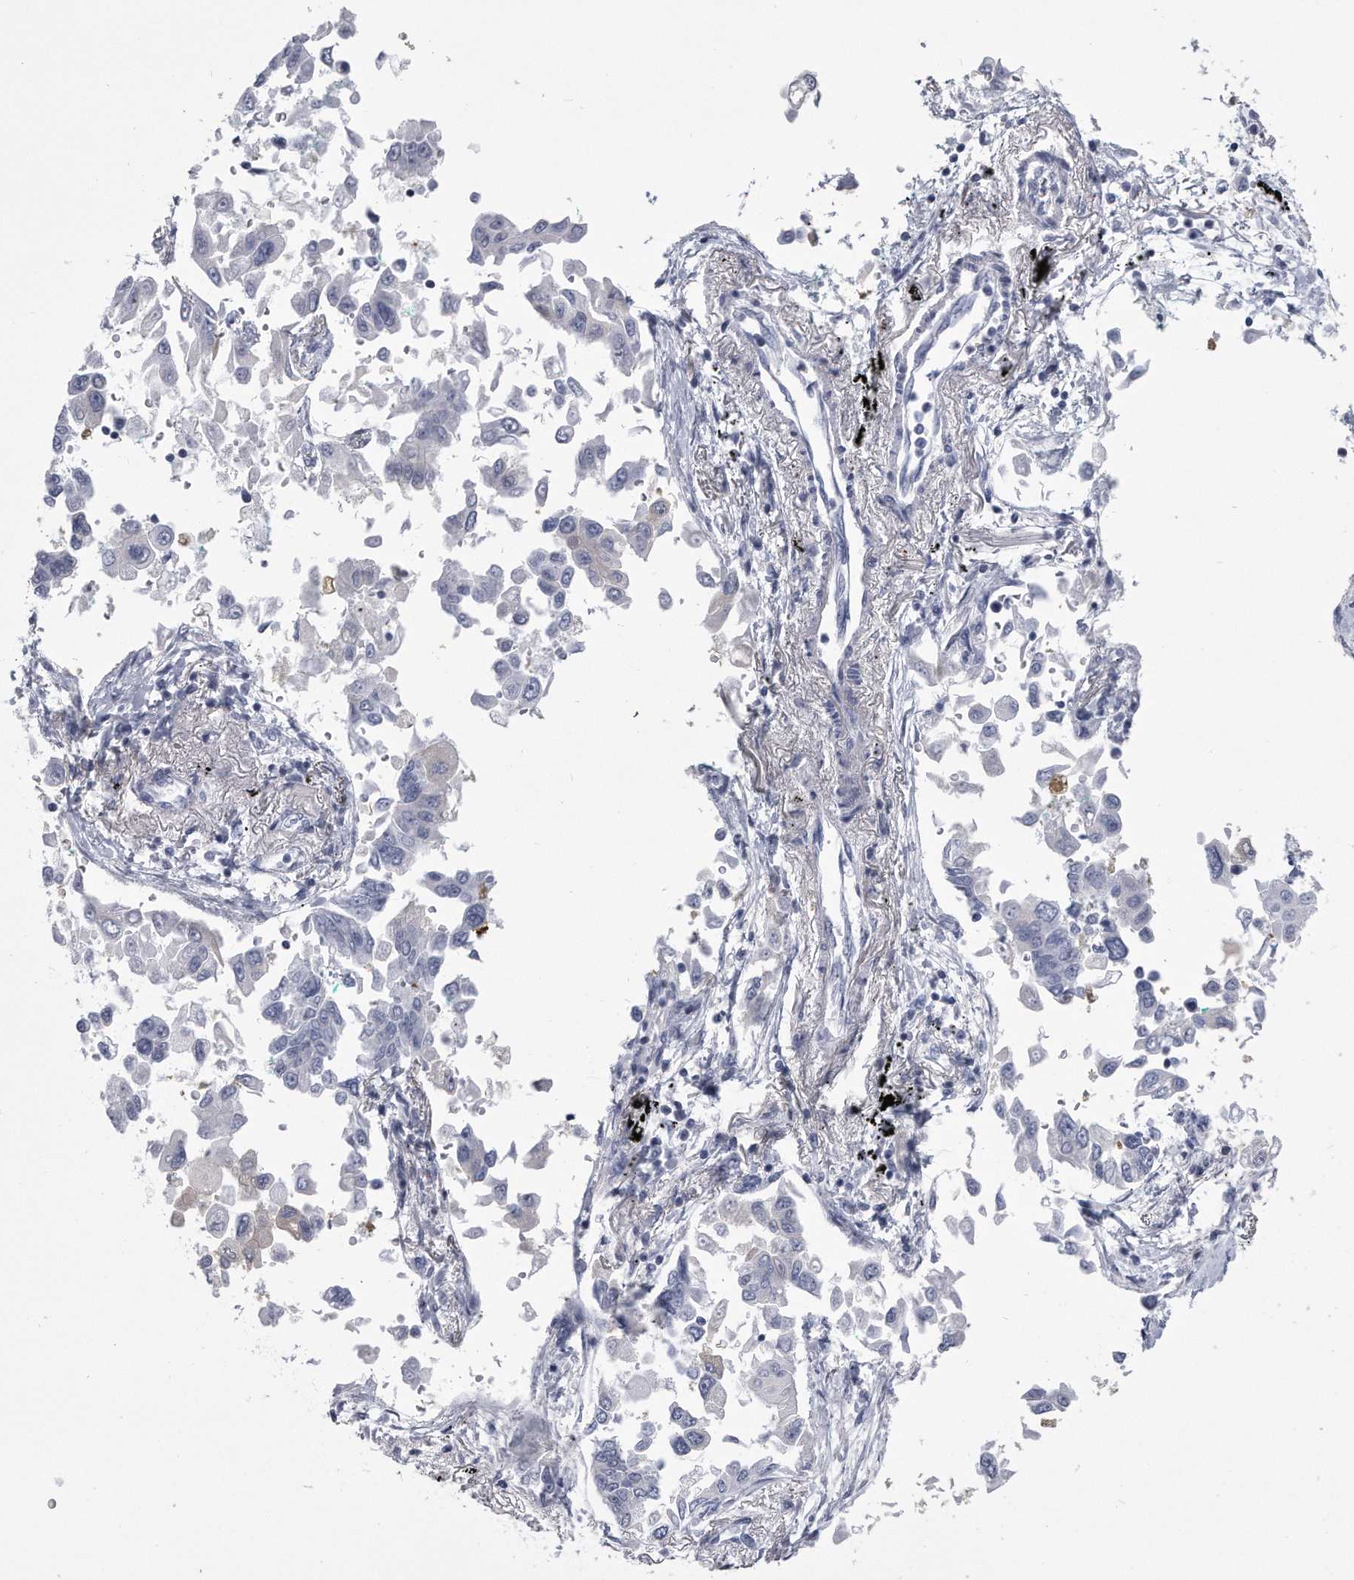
{"staining": {"intensity": "negative", "quantity": "none", "location": "none"}, "tissue": "lung cancer", "cell_type": "Tumor cells", "image_type": "cancer", "snomed": [{"axis": "morphology", "description": "Adenocarcinoma, NOS"}, {"axis": "topography", "description": "Lung"}], "caption": "Immunohistochemical staining of lung cancer (adenocarcinoma) exhibits no significant positivity in tumor cells.", "gene": "PYGB", "patient": {"sex": "female", "age": 67}}